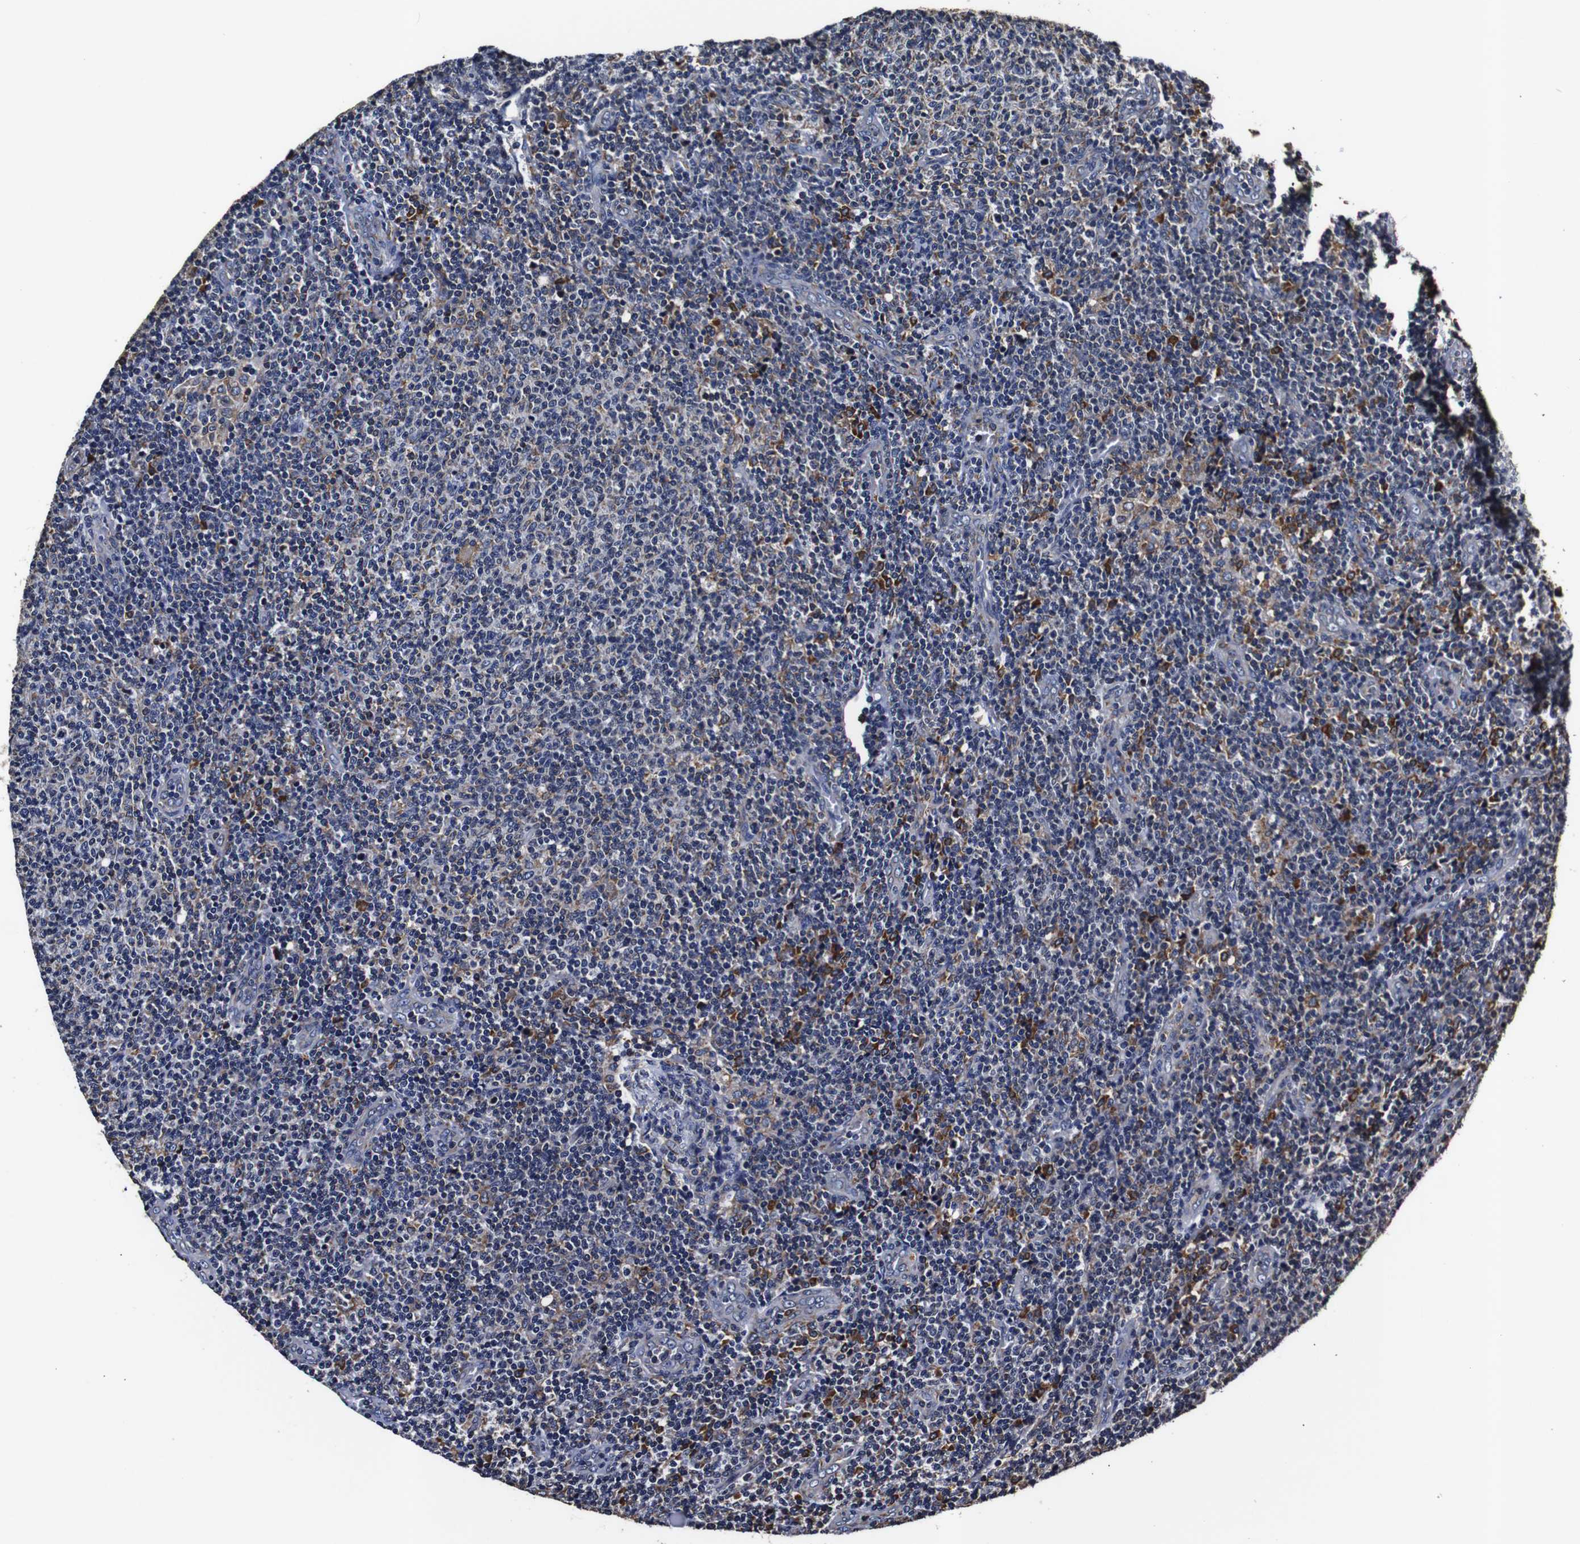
{"staining": {"intensity": "moderate", "quantity": "<25%", "location": "cytoplasmic/membranous"}, "tissue": "lymphoma", "cell_type": "Tumor cells", "image_type": "cancer", "snomed": [{"axis": "morphology", "description": "Malignant lymphoma, non-Hodgkin's type, Low grade"}, {"axis": "topography", "description": "Lymph node"}], "caption": "The photomicrograph displays a brown stain indicating the presence of a protein in the cytoplasmic/membranous of tumor cells in lymphoma. Using DAB (3,3'-diaminobenzidine) (brown) and hematoxylin (blue) stains, captured at high magnification using brightfield microscopy.", "gene": "PPIB", "patient": {"sex": "male", "age": 66}}